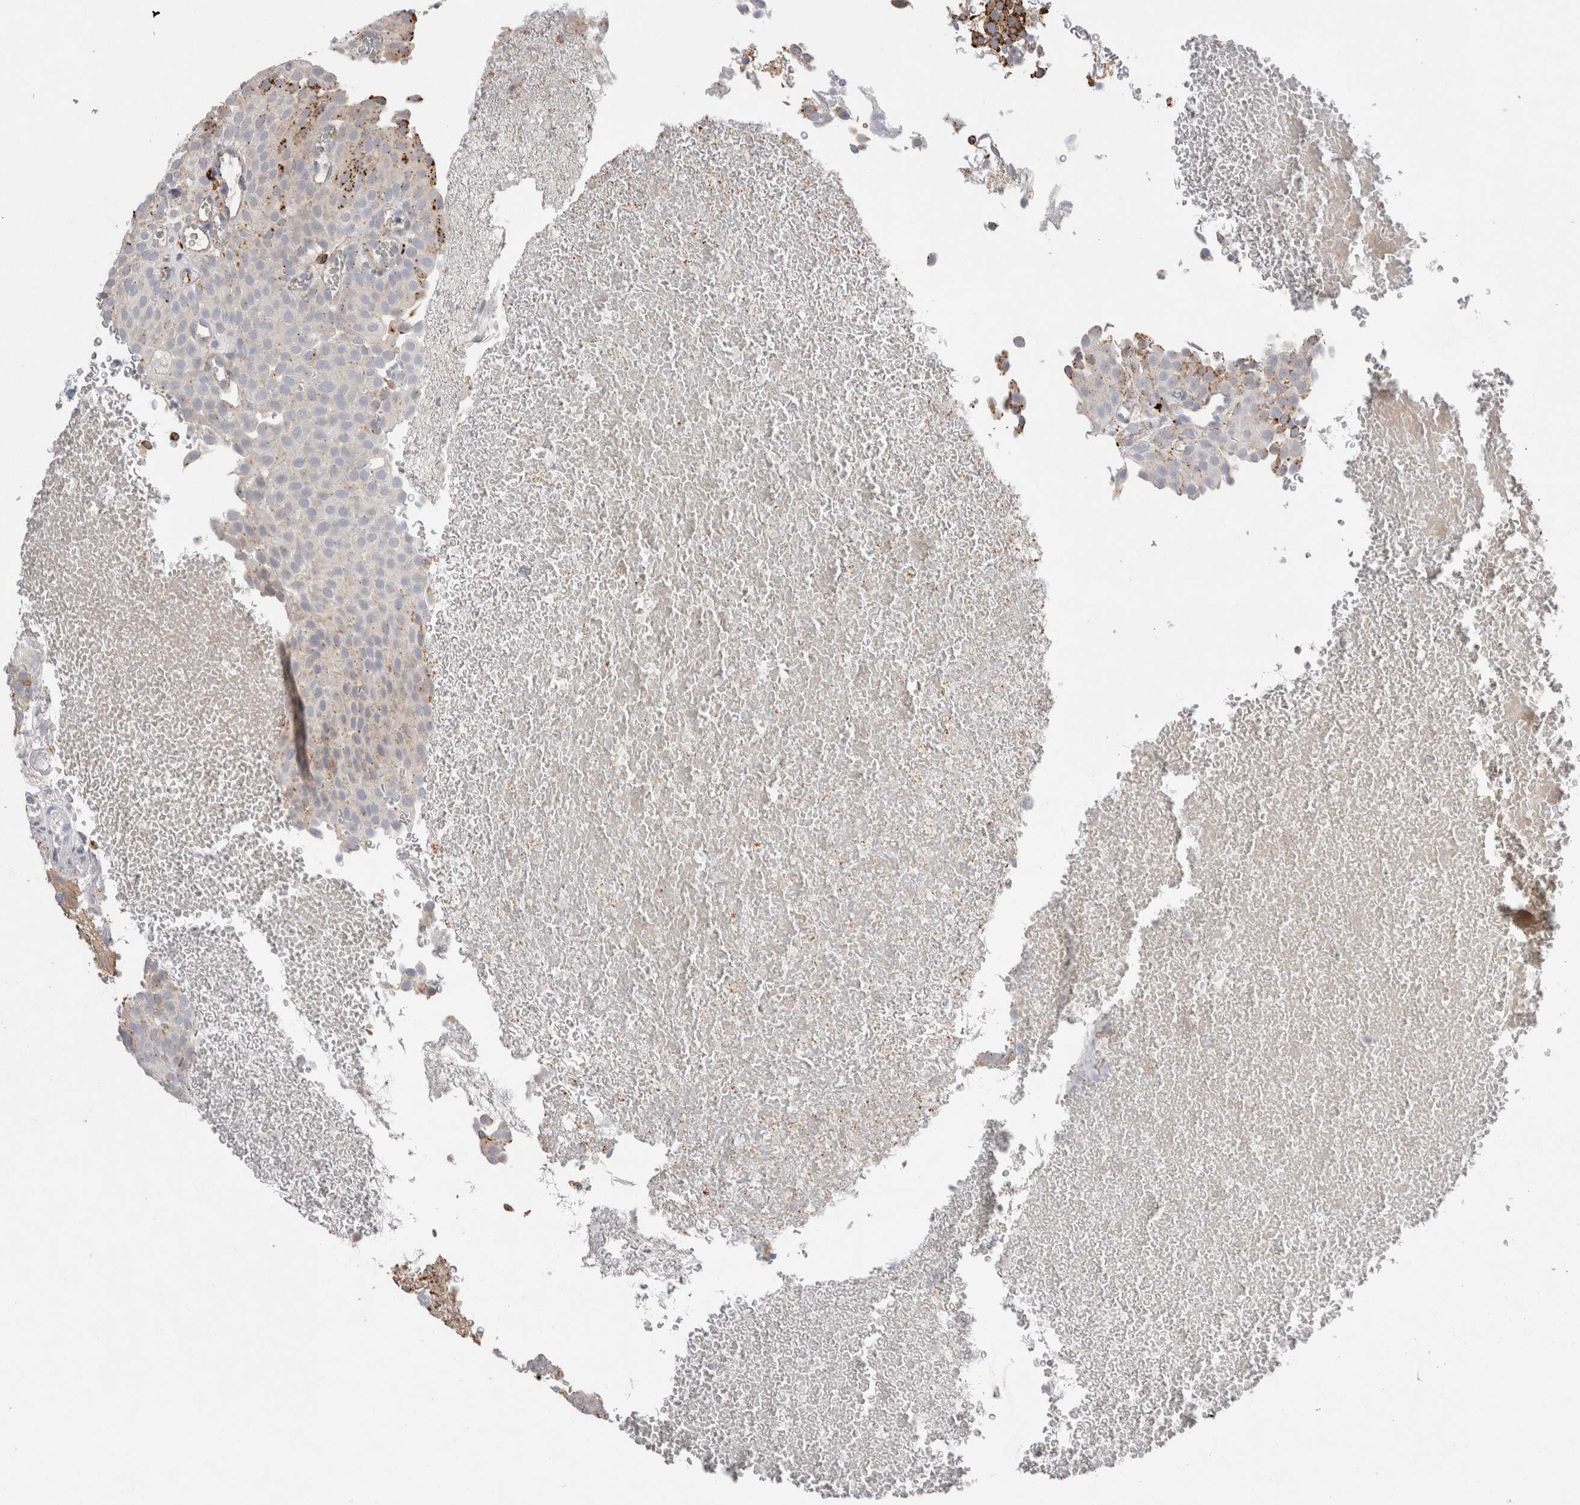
{"staining": {"intensity": "moderate", "quantity": "25%-75%", "location": "cytoplasmic/membranous"}, "tissue": "urothelial cancer", "cell_type": "Tumor cells", "image_type": "cancer", "snomed": [{"axis": "morphology", "description": "Urothelial carcinoma, Low grade"}, {"axis": "topography", "description": "Urinary bladder"}], "caption": "Immunohistochemical staining of human urothelial carcinoma (low-grade) exhibits moderate cytoplasmic/membranous protein staining in approximately 25%-75% of tumor cells.", "gene": "CTSA", "patient": {"sex": "male", "age": 78}}